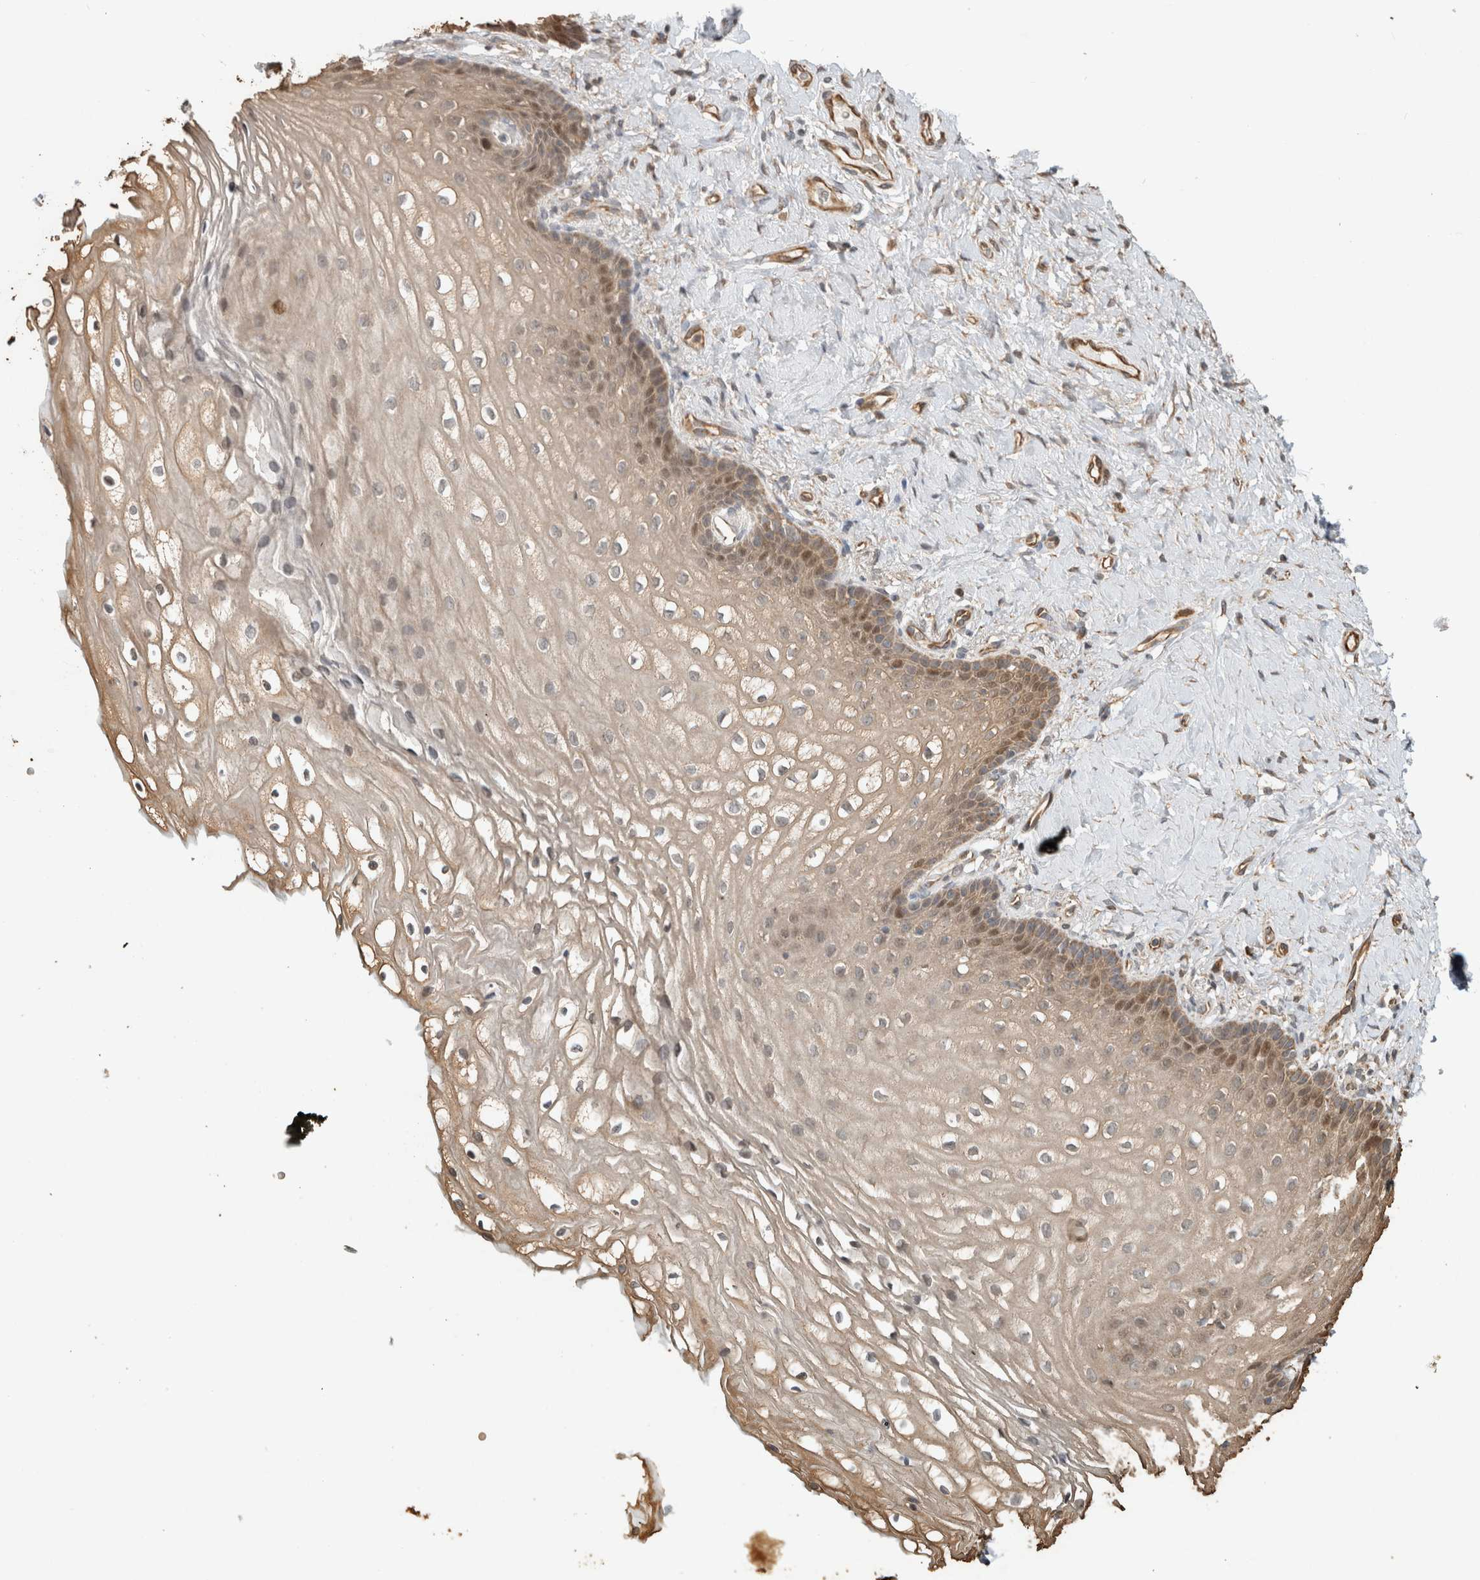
{"staining": {"intensity": "weak", "quantity": "25%-75%", "location": "cytoplasmic/membranous,nuclear"}, "tissue": "vagina", "cell_type": "Squamous epithelial cells", "image_type": "normal", "snomed": [{"axis": "morphology", "description": "Normal tissue, NOS"}, {"axis": "topography", "description": "Vagina"}], "caption": "IHC staining of normal vagina, which reveals low levels of weak cytoplasmic/membranous,nuclear expression in about 25%-75% of squamous epithelial cells indicating weak cytoplasmic/membranous,nuclear protein expression. The staining was performed using DAB (3,3'-diaminobenzidine) (brown) for protein detection and nuclei were counterstained in hematoxylin (blue).", "gene": "GINS4", "patient": {"sex": "female", "age": 60}}